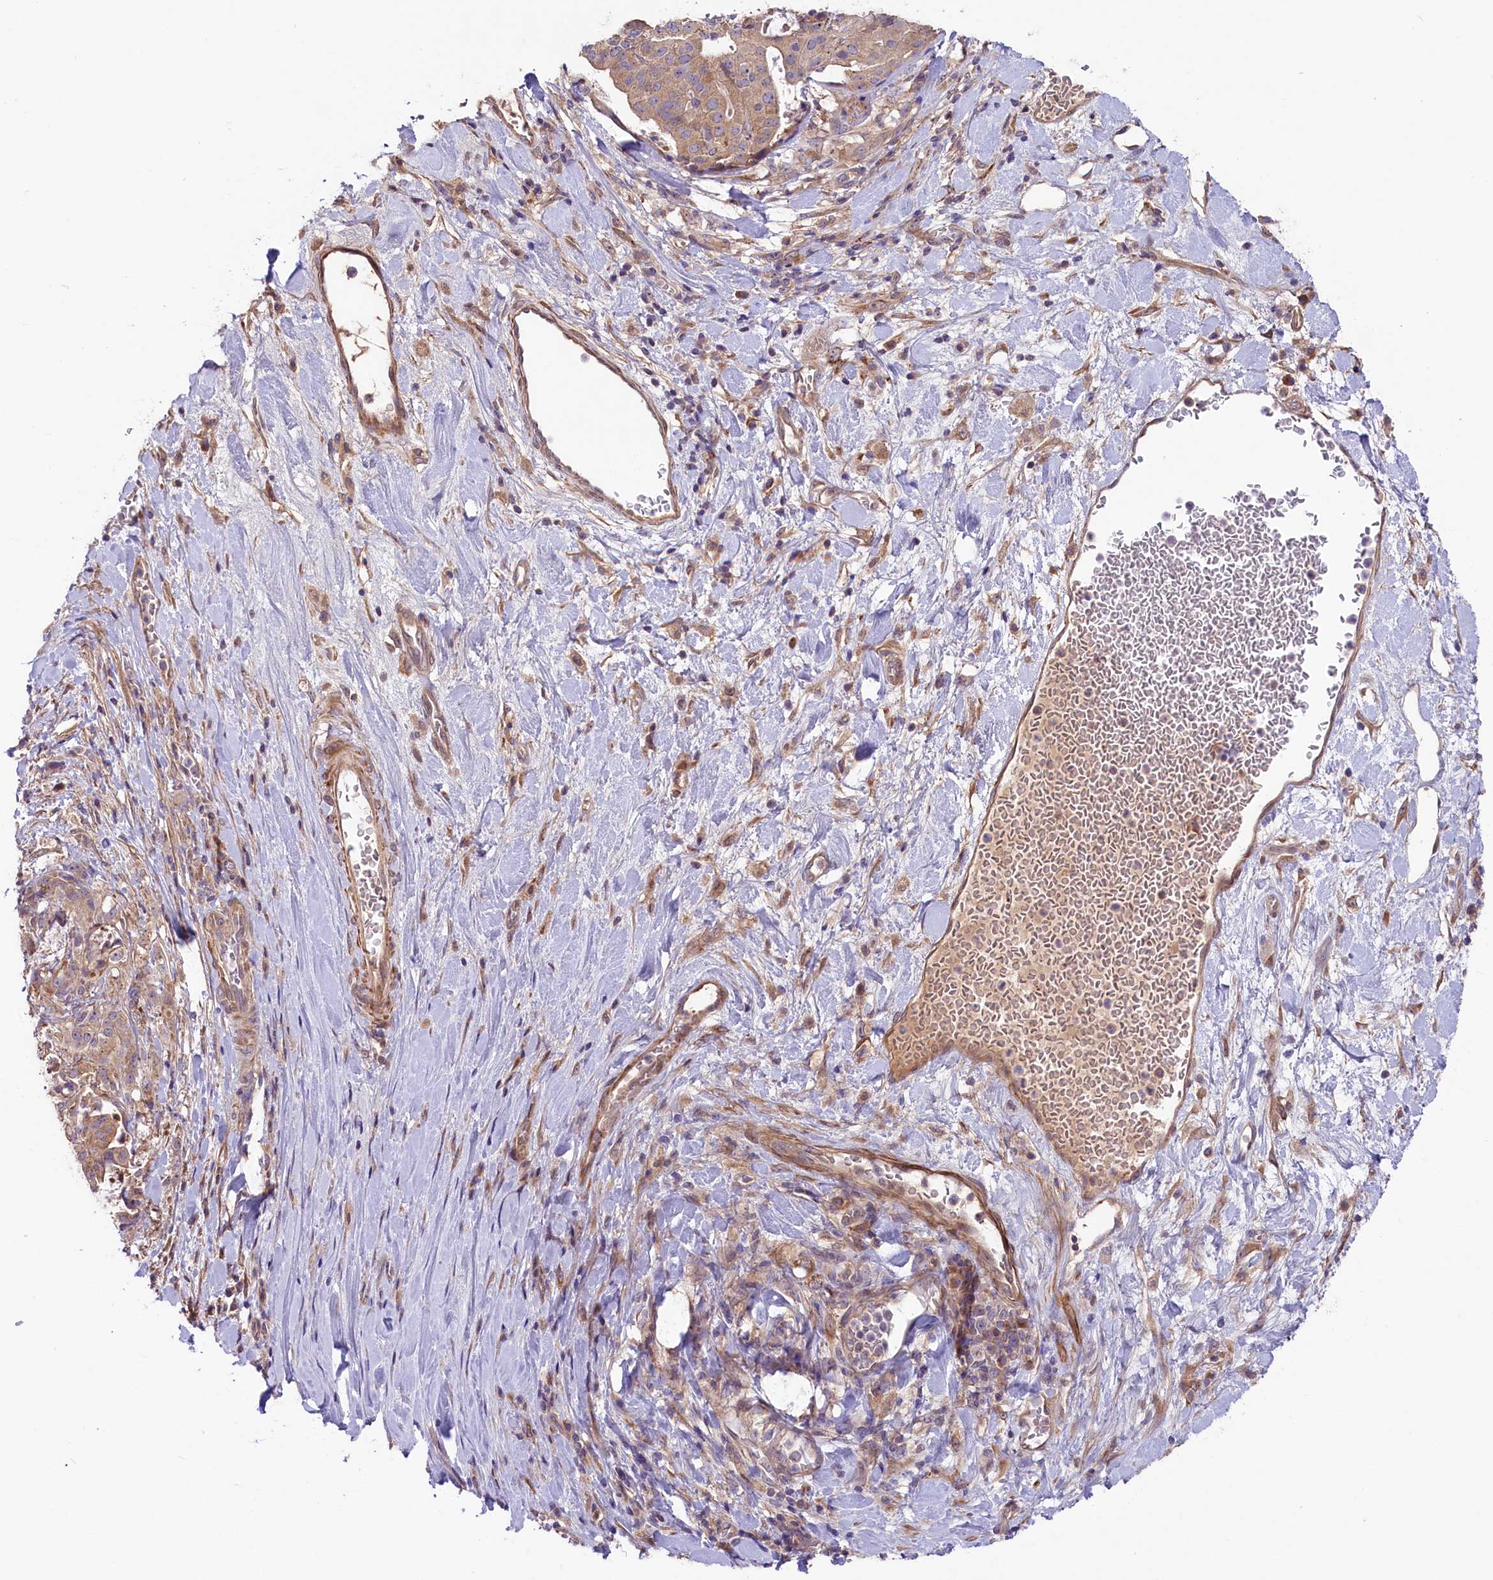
{"staining": {"intensity": "weak", "quantity": ">75%", "location": "cytoplasmic/membranous"}, "tissue": "stomach cancer", "cell_type": "Tumor cells", "image_type": "cancer", "snomed": [{"axis": "morphology", "description": "Adenocarcinoma, NOS"}, {"axis": "topography", "description": "Stomach"}], "caption": "Weak cytoplasmic/membranous staining is appreciated in approximately >75% of tumor cells in stomach adenocarcinoma. (DAB IHC, brown staining for protein, blue staining for nuclei).", "gene": "COG8", "patient": {"sex": "male", "age": 48}}